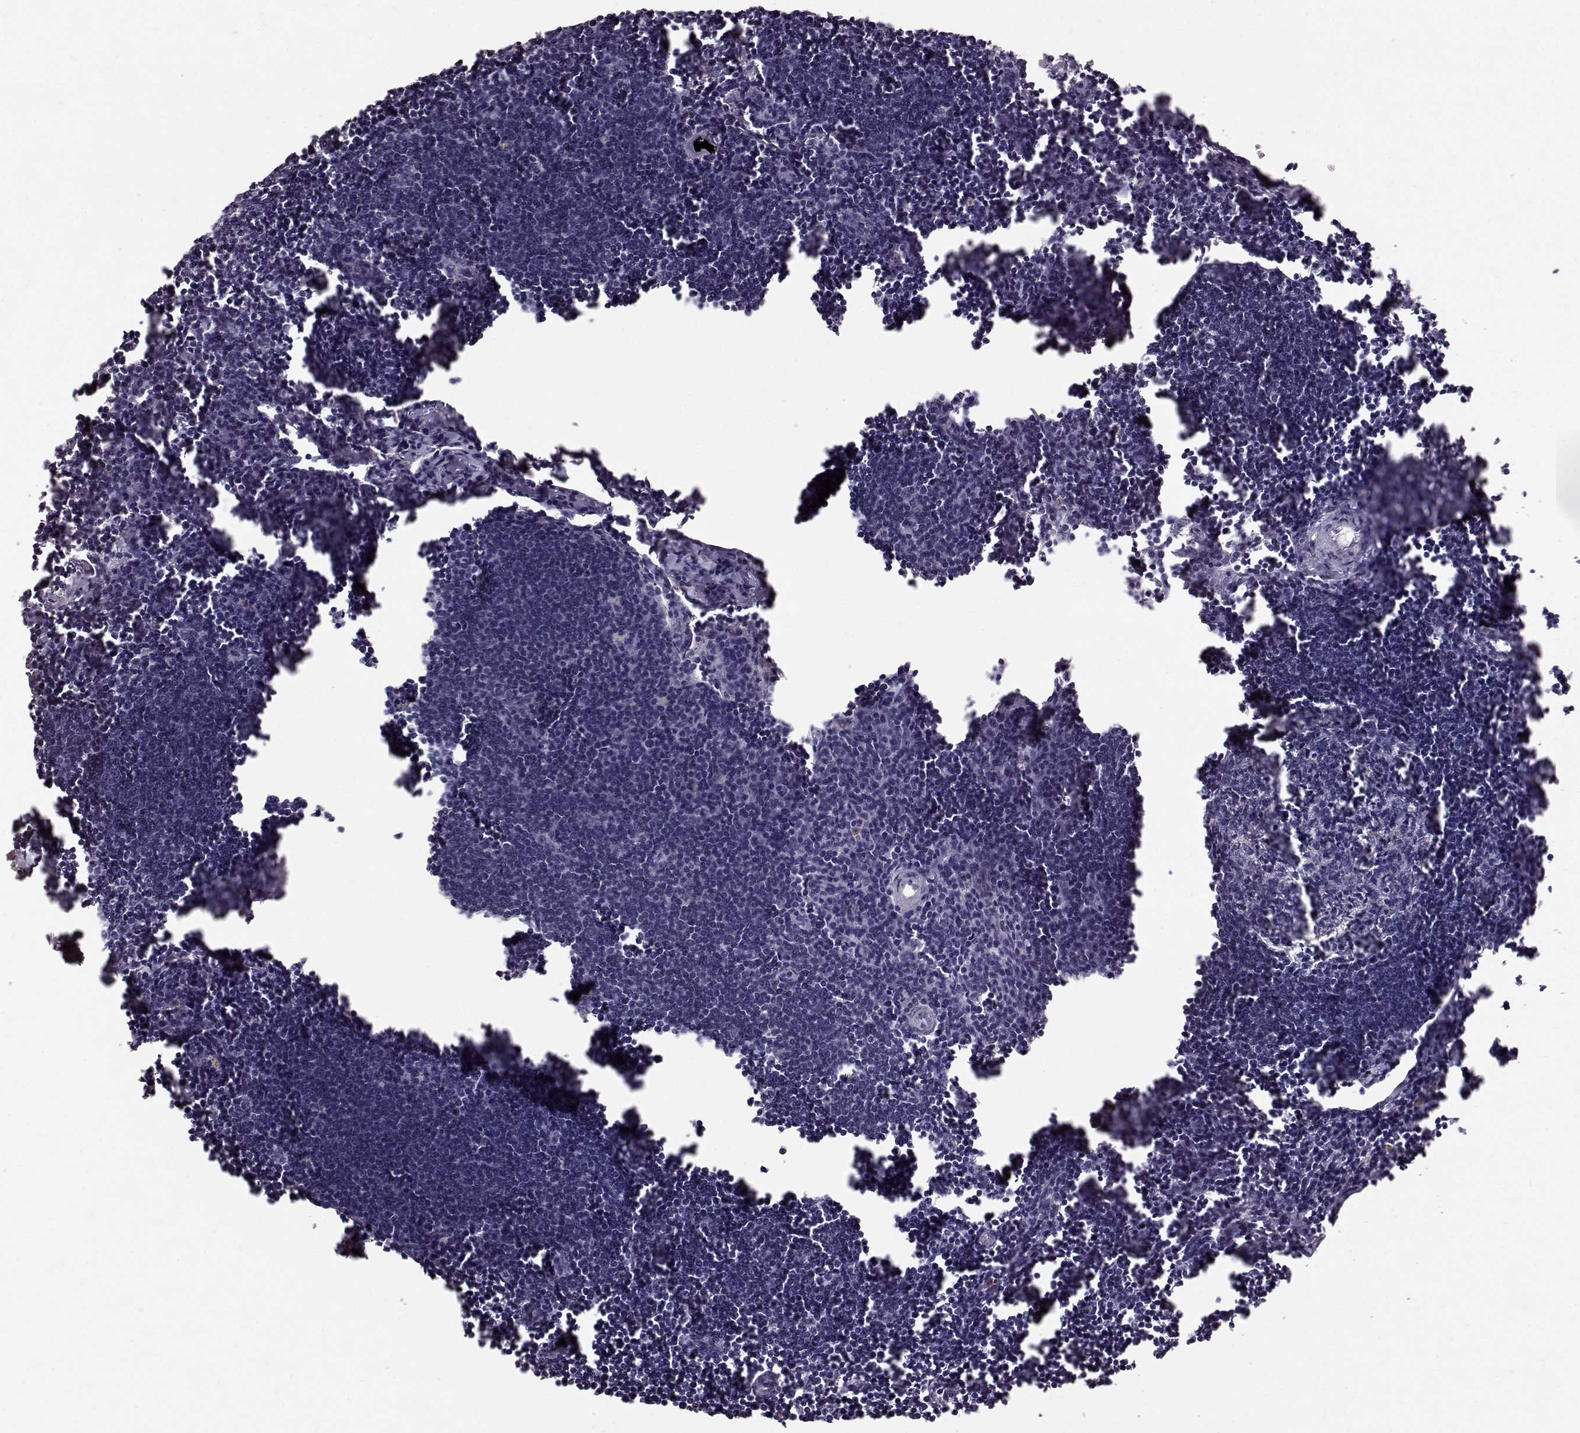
{"staining": {"intensity": "negative", "quantity": "none", "location": "none"}, "tissue": "lymph node", "cell_type": "Germinal center cells", "image_type": "normal", "snomed": [{"axis": "morphology", "description": "Normal tissue, NOS"}, {"axis": "topography", "description": "Lymph node"}], "caption": "IHC of normal lymph node exhibits no expression in germinal center cells. (Brightfield microscopy of DAB (3,3'-diaminobenzidine) immunohistochemistry (IHC) at high magnification).", "gene": "FUT4", "patient": {"sex": "male", "age": 55}}